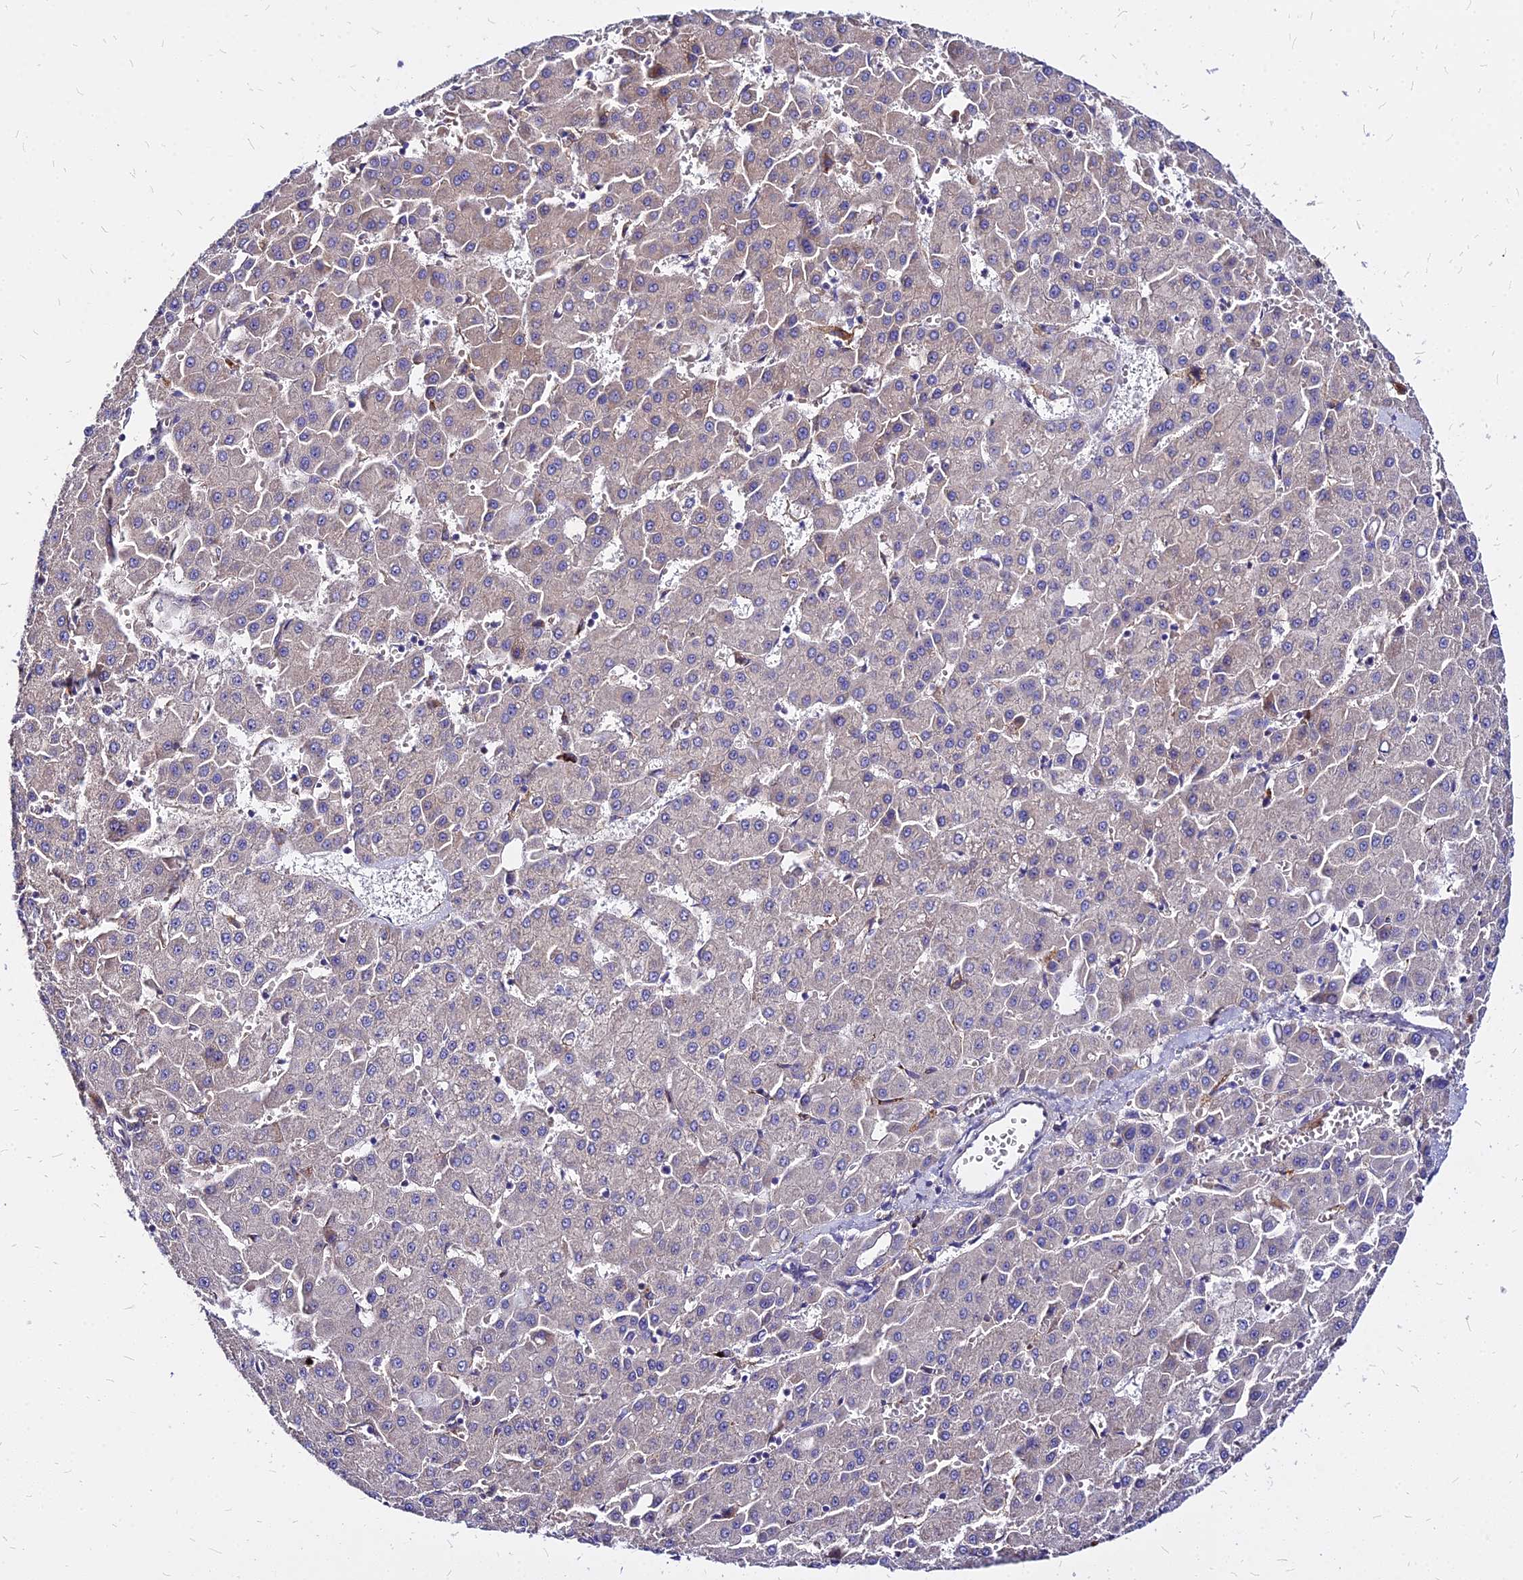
{"staining": {"intensity": "negative", "quantity": "none", "location": "none"}, "tissue": "liver cancer", "cell_type": "Tumor cells", "image_type": "cancer", "snomed": [{"axis": "morphology", "description": "Carcinoma, Hepatocellular, NOS"}, {"axis": "topography", "description": "Liver"}], "caption": "The immunohistochemistry photomicrograph has no significant positivity in tumor cells of liver cancer (hepatocellular carcinoma) tissue.", "gene": "COMMD10", "patient": {"sex": "male", "age": 47}}